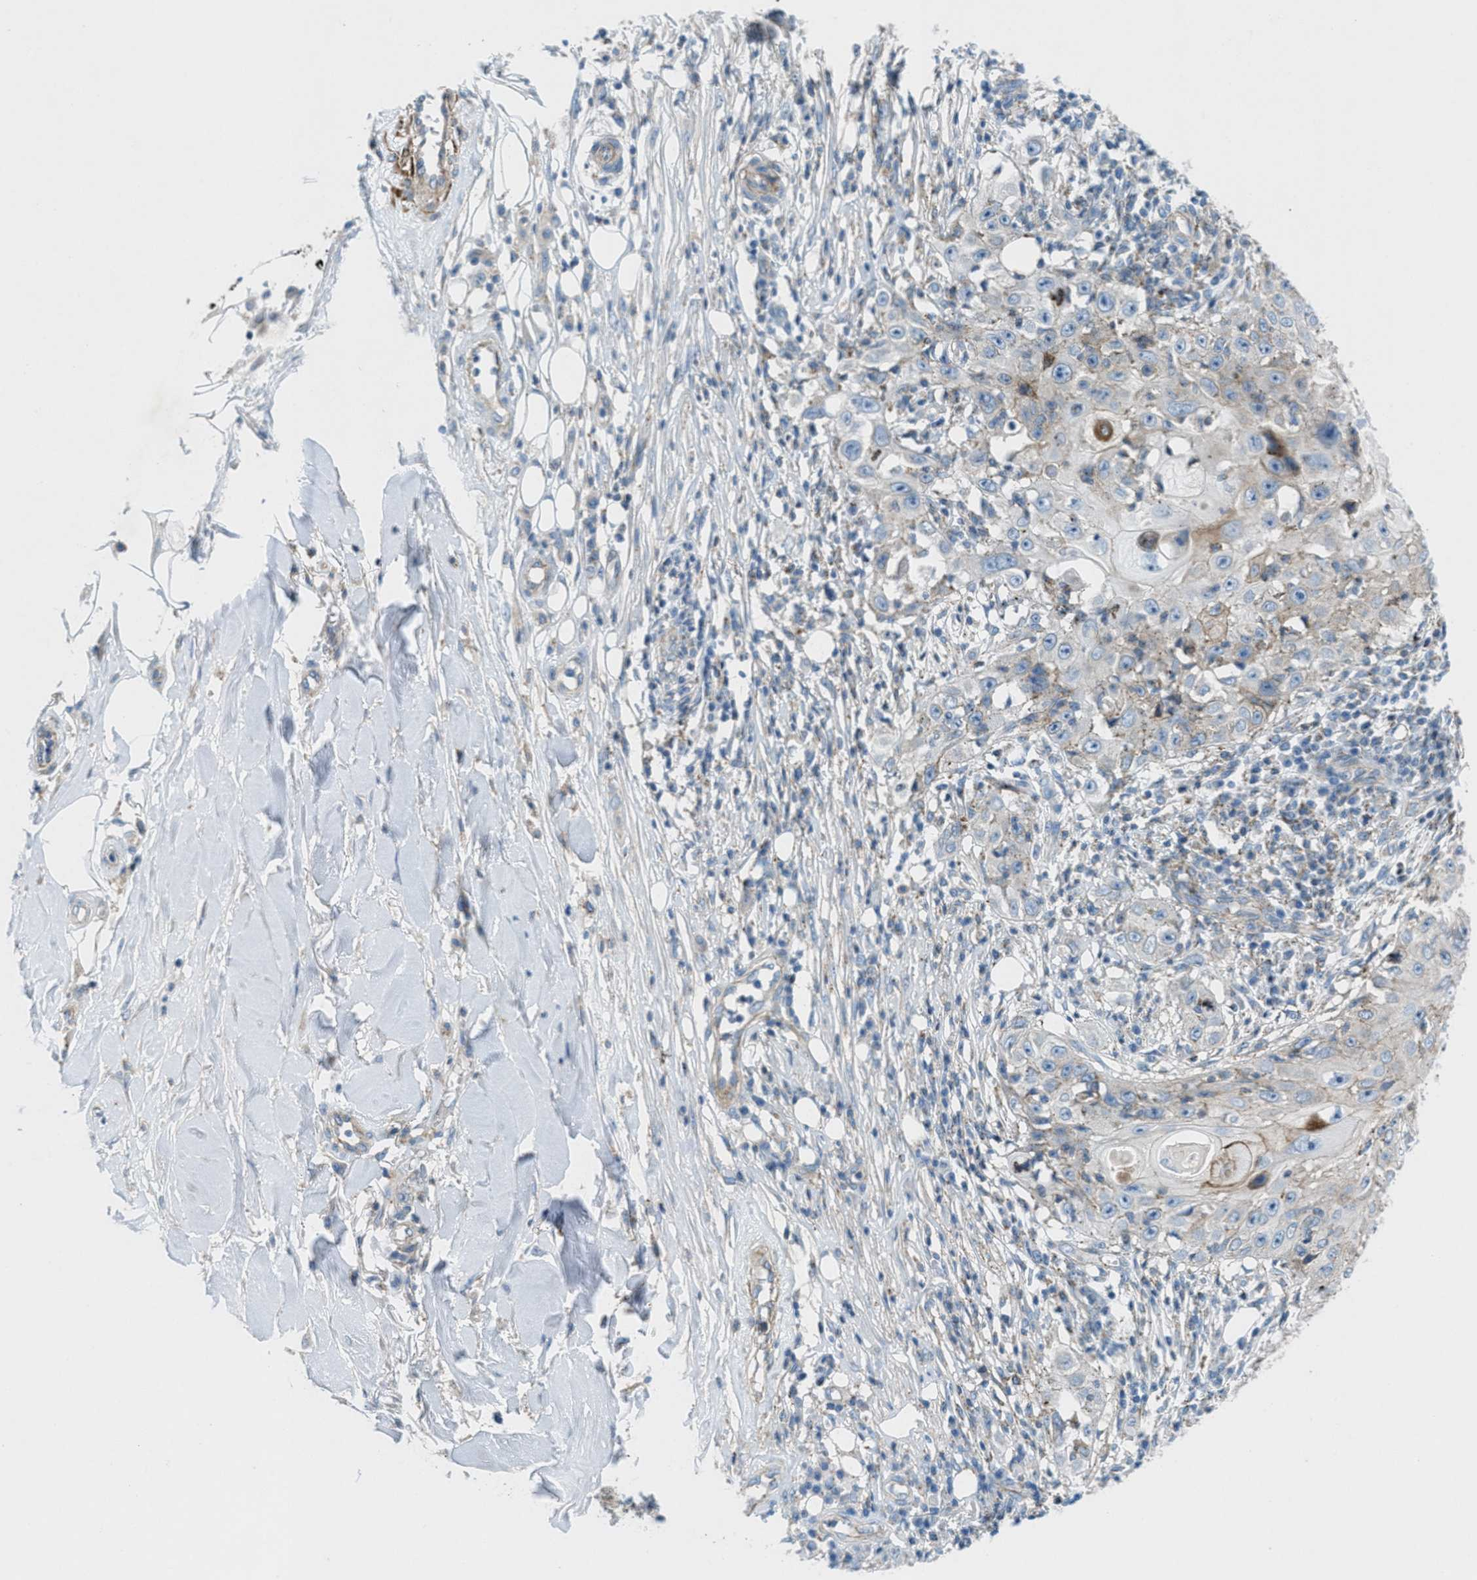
{"staining": {"intensity": "weak", "quantity": "<25%", "location": "cytoplasmic/membranous"}, "tissue": "skin cancer", "cell_type": "Tumor cells", "image_type": "cancer", "snomed": [{"axis": "morphology", "description": "Squamous cell carcinoma, NOS"}, {"axis": "topography", "description": "Skin"}], "caption": "Micrograph shows no protein positivity in tumor cells of skin cancer (squamous cell carcinoma) tissue. (DAB immunohistochemistry visualized using brightfield microscopy, high magnification).", "gene": "MFSD13A", "patient": {"sex": "male", "age": 86}}